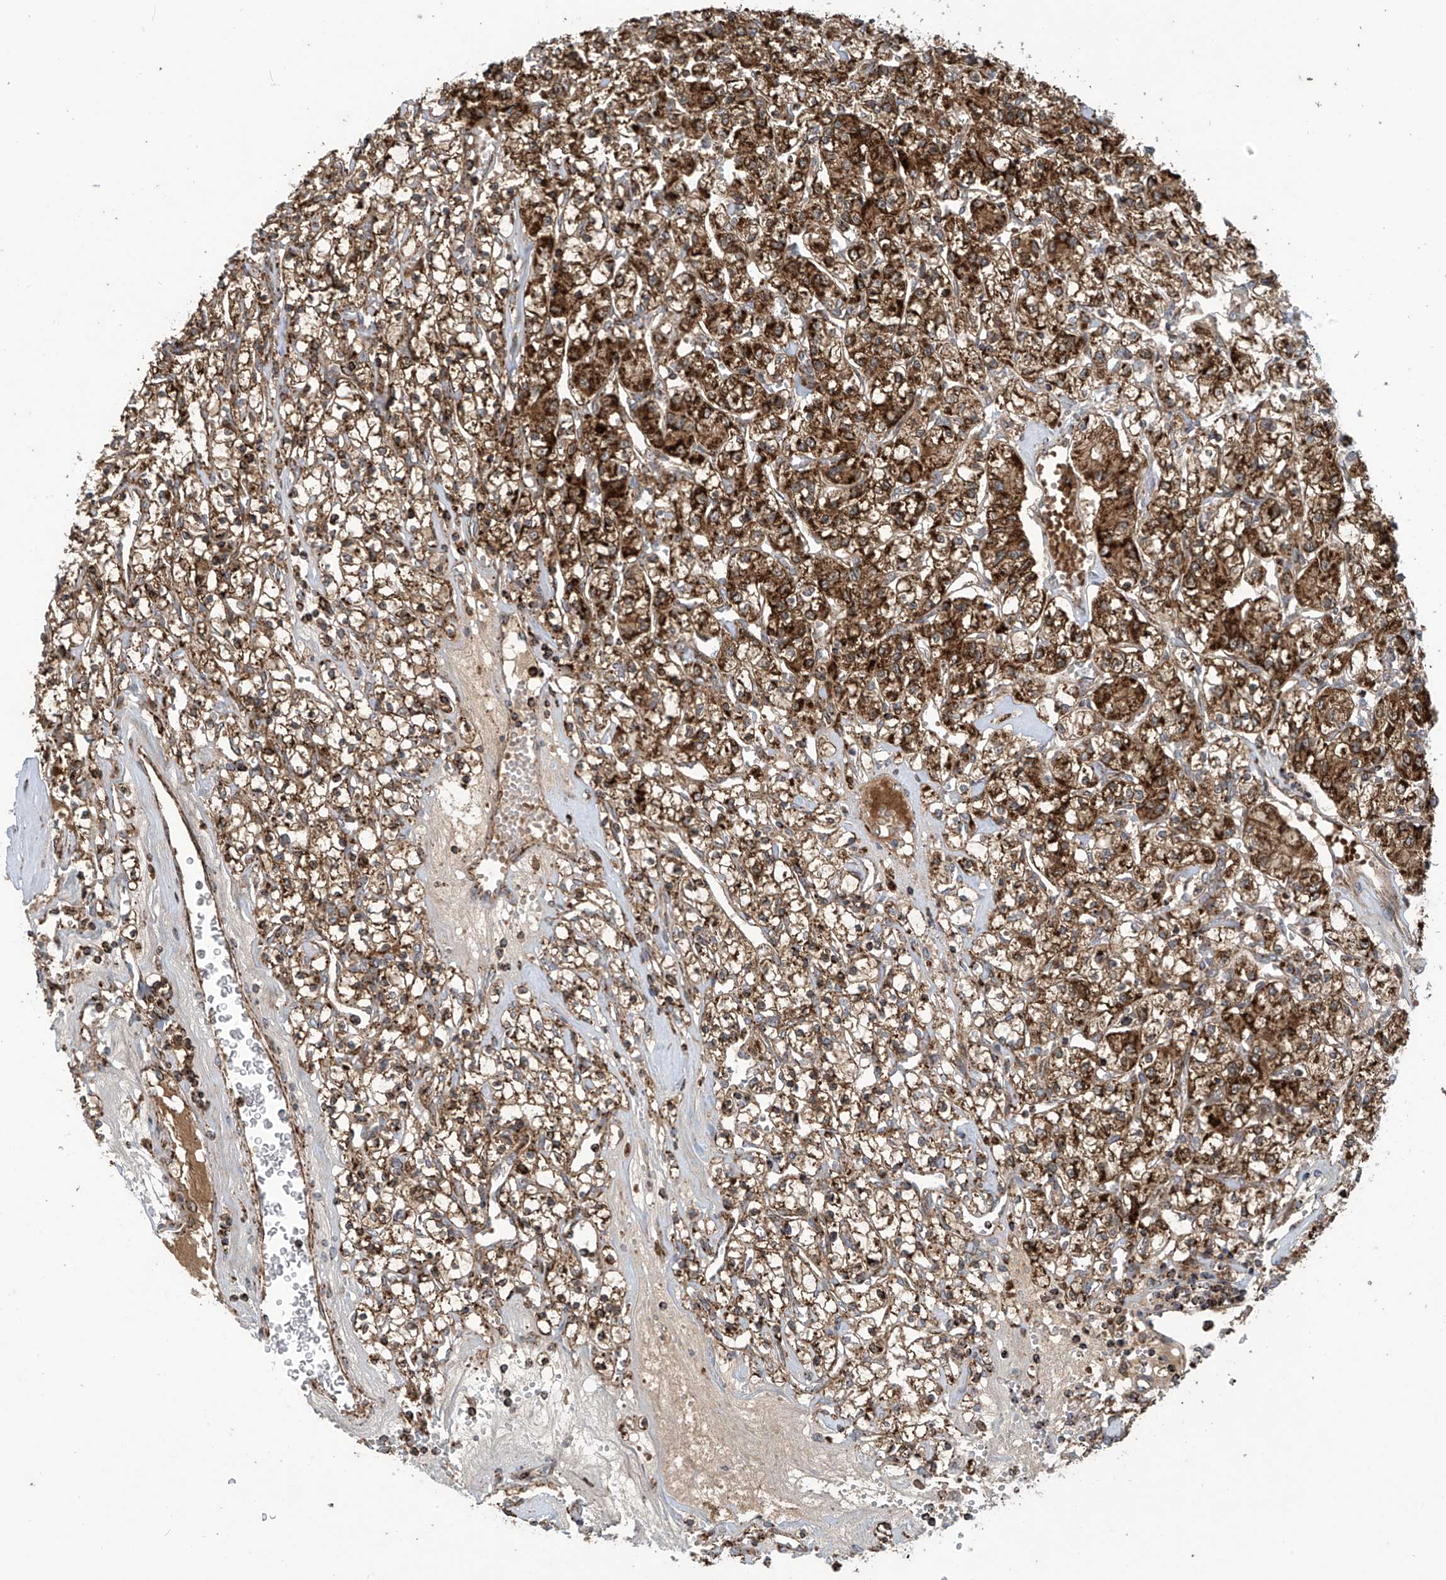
{"staining": {"intensity": "strong", "quantity": ">75%", "location": "cytoplasmic/membranous"}, "tissue": "renal cancer", "cell_type": "Tumor cells", "image_type": "cancer", "snomed": [{"axis": "morphology", "description": "Adenocarcinoma, NOS"}, {"axis": "topography", "description": "Kidney"}], "caption": "Strong cytoplasmic/membranous staining is seen in about >75% of tumor cells in renal cancer (adenocarcinoma).", "gene": "COX10", "patient": {"sex": "female", "age": 59}}